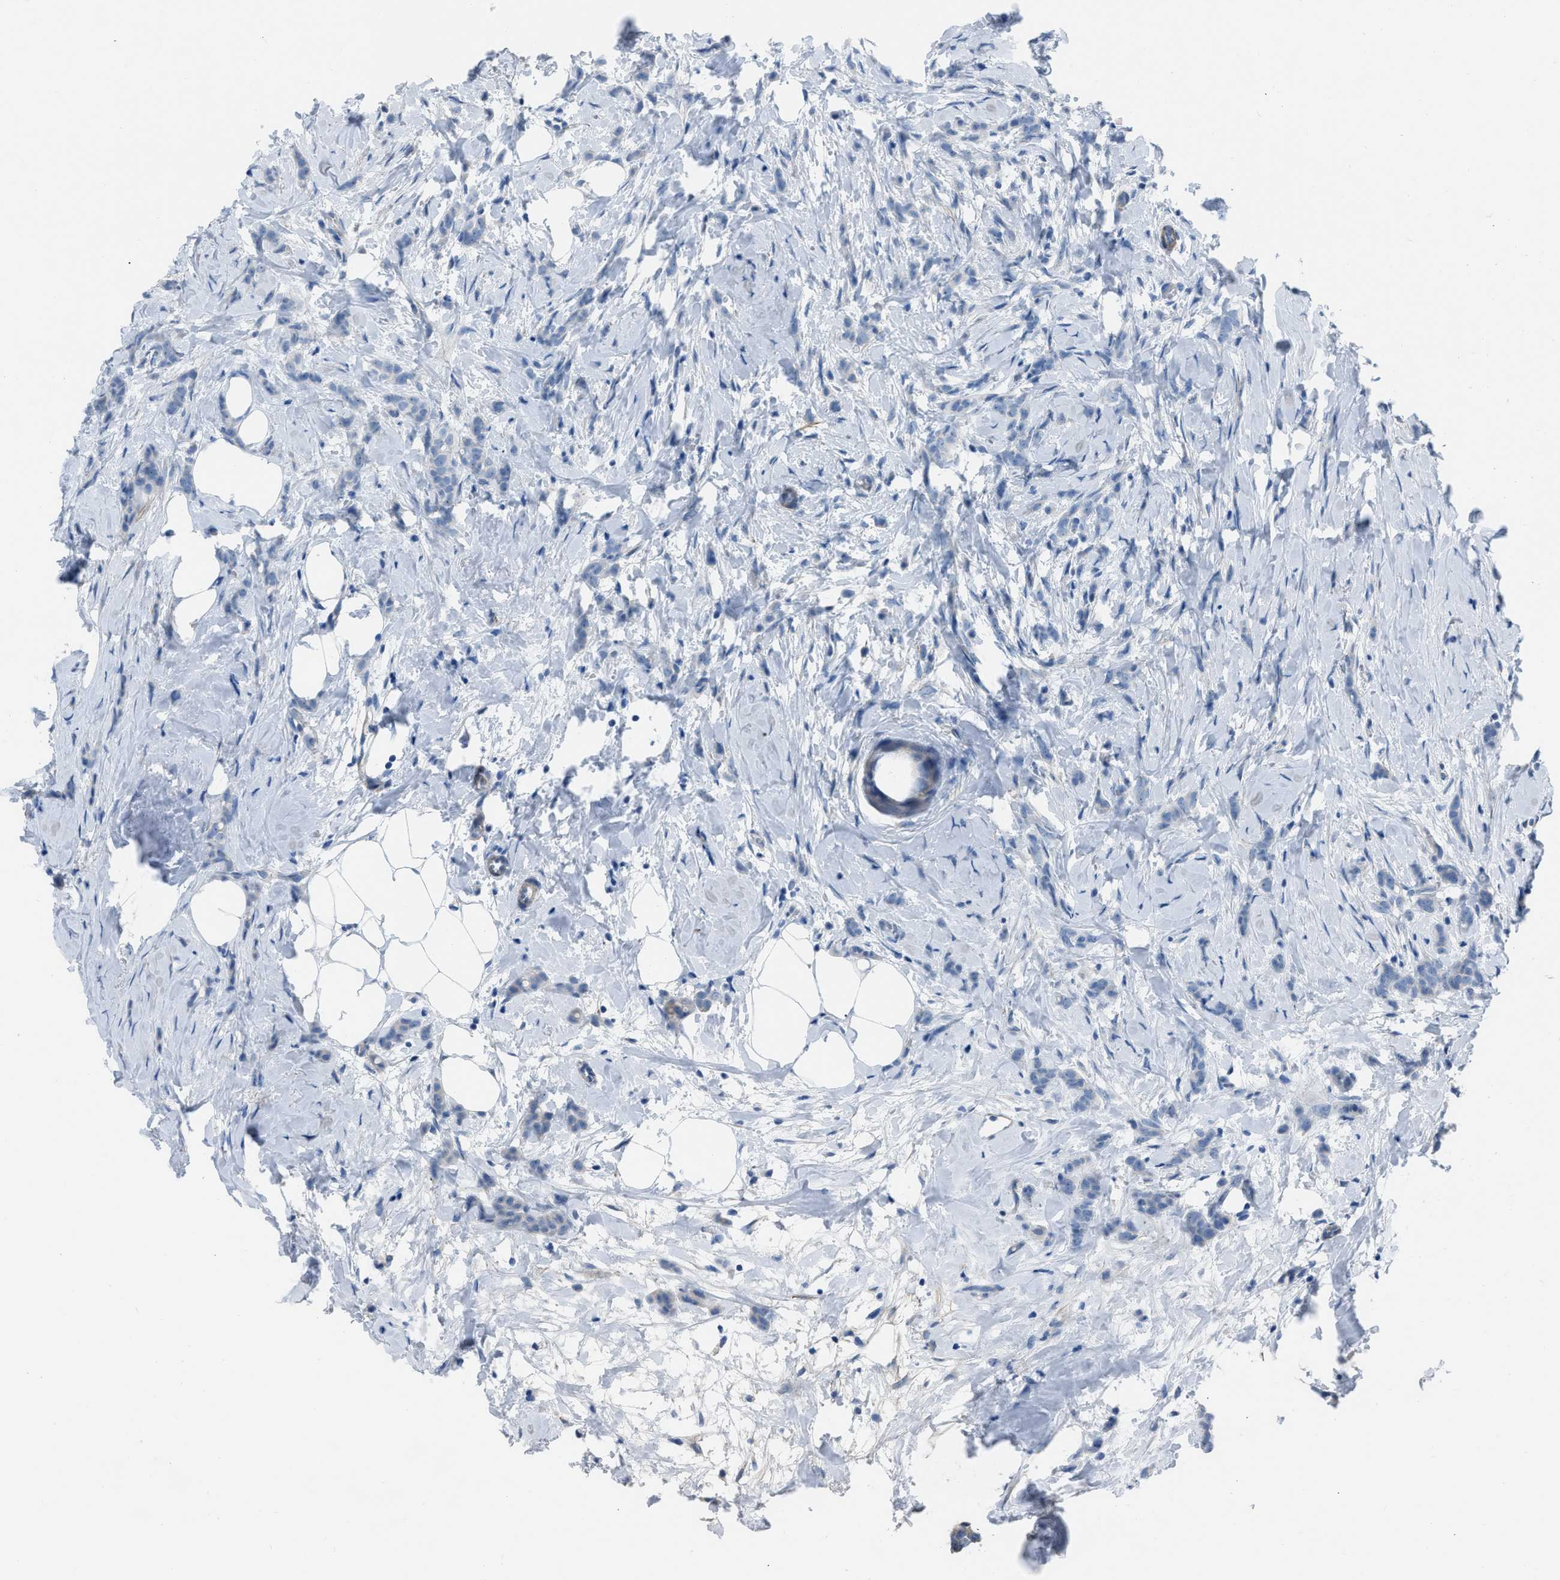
{"staining": {"intensity": "negative", "quantity": "none", "location": "none"}, "tissue": "breast cancer", "cell_type": "Tumor cells", "image_type": "cancer", "snomed": [{"axis": "morphology", "description": "Lobular carcinoma, in situ"}, {"axis": "morphology", "description": "Lobular carcinoma"}, {"axis": "topography", "description": "Breast"}], "caption": "DAB (3,3'-diaminobenzidine) immunohistochemical staining of human breast lobular carcinoma demonstrates no significant staining in tumor cells.", "gene": "SPATC1L", "patient": {"sex": "female", "age": 41}}